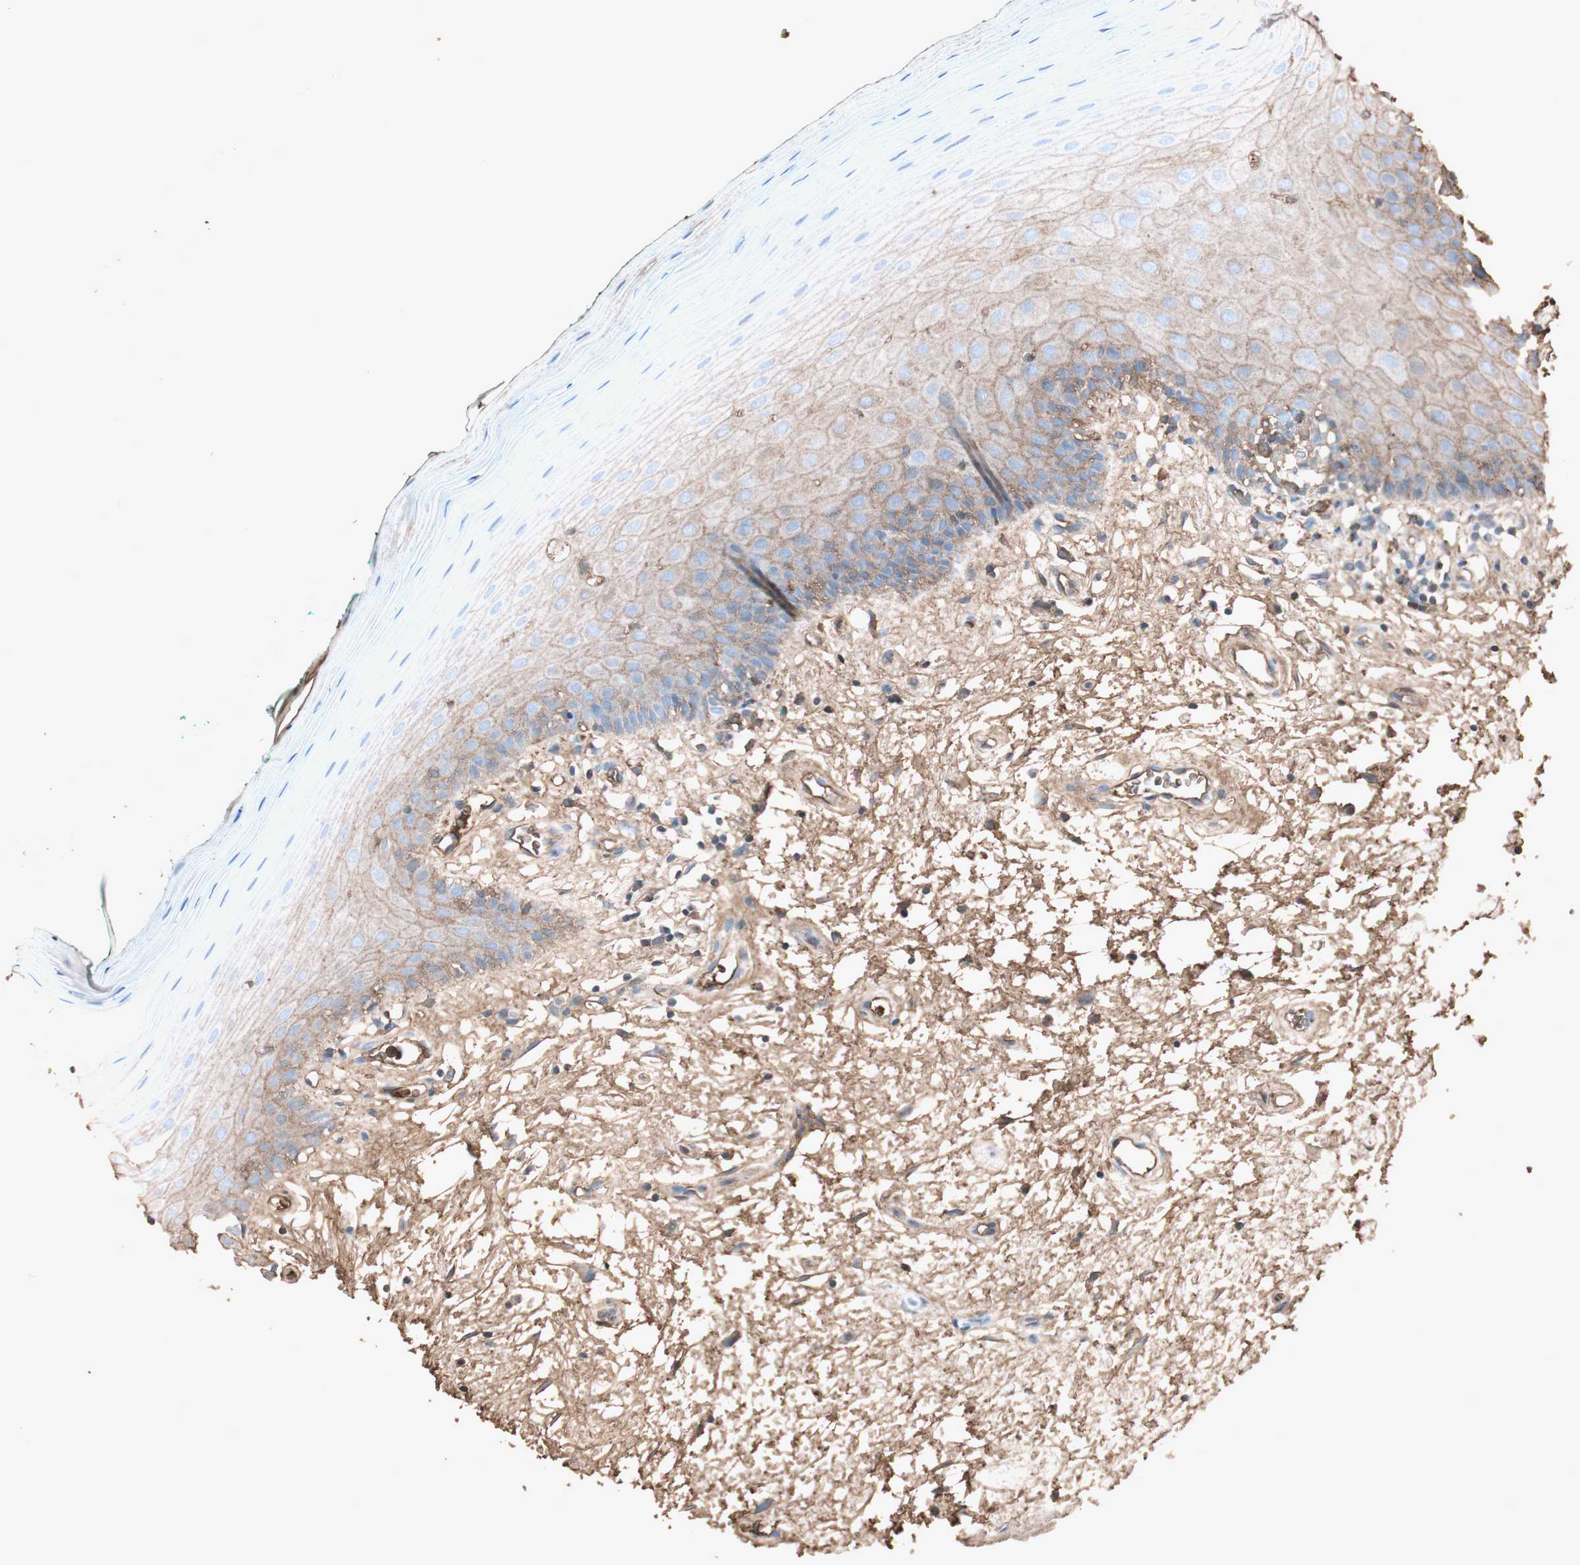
{"staining": {"intensity": "moderate", "quantity": "25%-75%", "location": "cytoplasmic/membranous"}, "tissue": "oral mucosa", "cell_type": "Squamous epithelial cells", "image_type": "normal", "snomed": [{"axis": "morphology", "description": "Normal tissue, NOS"}, {"axis": "topography", "description": "Skeletal muscle"}, {"axis": "topography", "description": "Oral tissue"}], "caption": "Immunohistochemistry (IHC) micrograph of benign oral mucosa: oral mucosa stained using immunohistochemistry (IHC) shows medium levels of moderate protein expression localized specifically in the cytoplasmic/membranous of squamous epithelial cells, appearing as a cytoplasmic/membranous brown color.", "gene": "MMP14", "patient": {"sex": "male", "age": 58}}